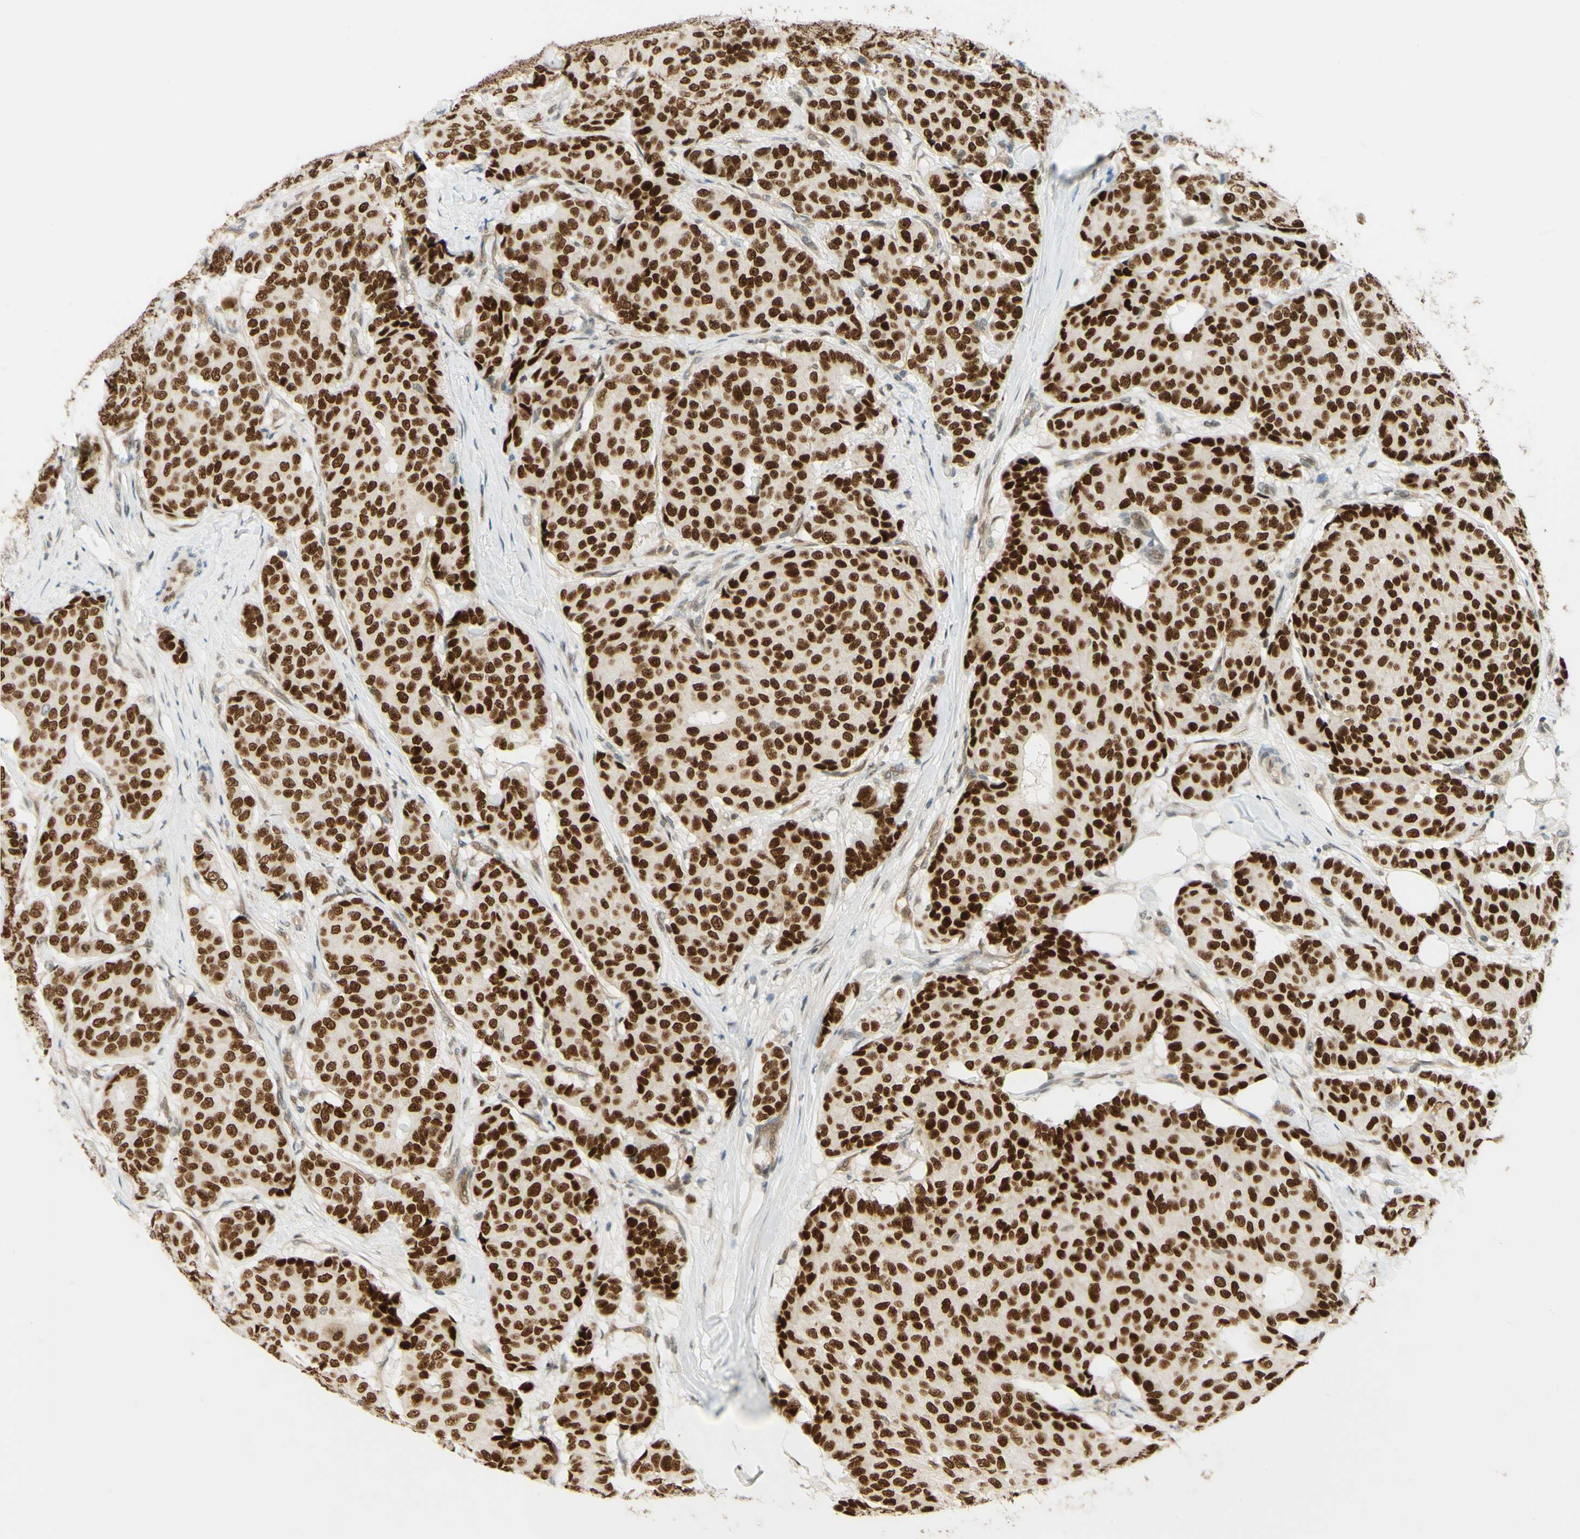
{"staining": {"intensity": "strong", "quantity": ">75%", "location": "nuclear"}, "tissue": "breast cancer", "cell_type": "Tumor cells", "image_type": "cancer", "snomed": [{"axis": "morphology", "description": "Duct carcinoma"}, {"axis": "topography", "description": "Breast"}], "caption": "A photomicrograph of invasive ductal carcinoma (breast) stained for a protein shows strong nuclear brown staining in tumor cells.", "gene": "POLB", "patient": {"sex": "female", "age": 75}}